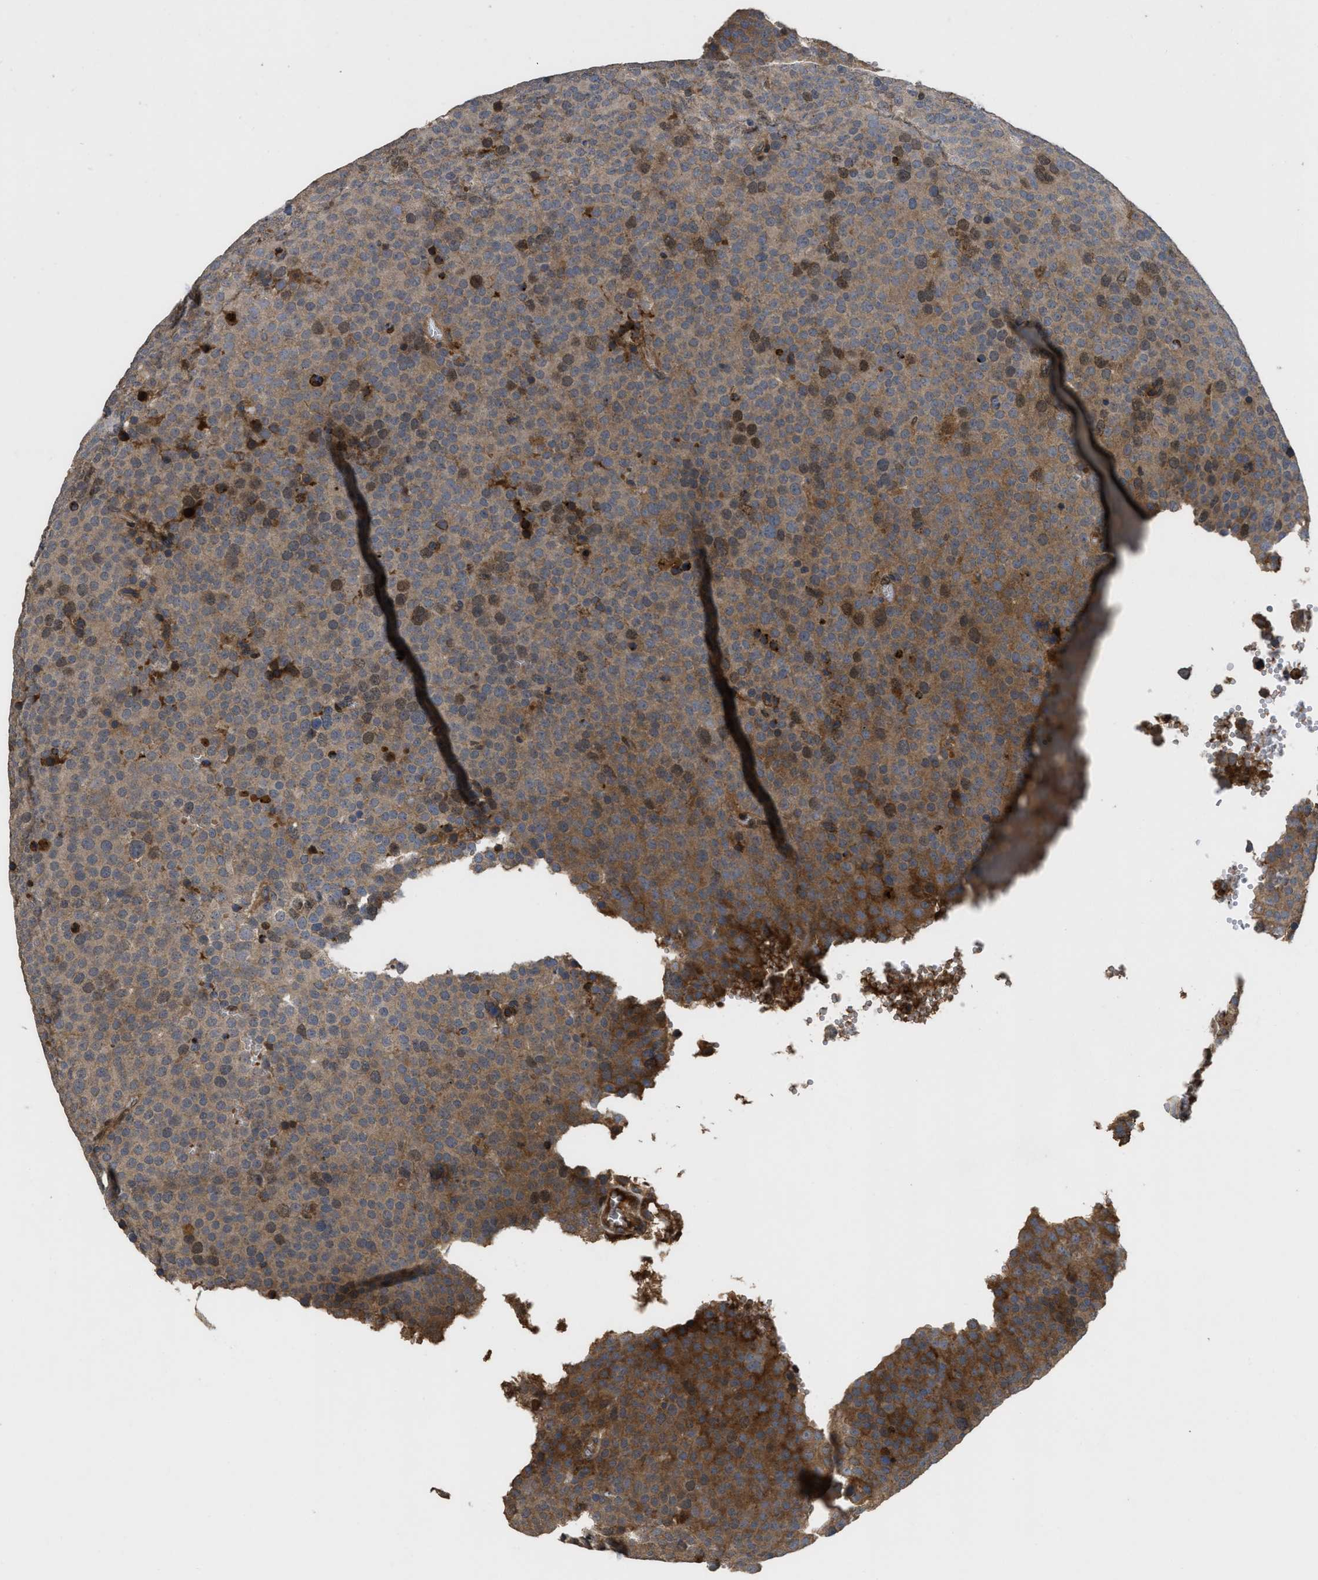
{"staining": {"intensity": "moderate", "quantity": "25%-75%", "location": "cytoplasmic/membranous"}, "tissue": "testis cancer", "cell_type": "Tumor cells", "image_type": "cancer", "snomed": [{"axis": "morphology", "description": "Normal tissue, NOS"}, {"axis": "morphology", "description": "Seminoma, NOS"}, {"axis": "topography", "description": "Testis"}], "caption": "Testis cancer stained for a protein (brown) shows moderate cytoplasmic/membranous positive positivity in approximately 25%-75% of tumor cells.", "gene": "CBR3", "patient": {"sex": "male", "age": 71}}